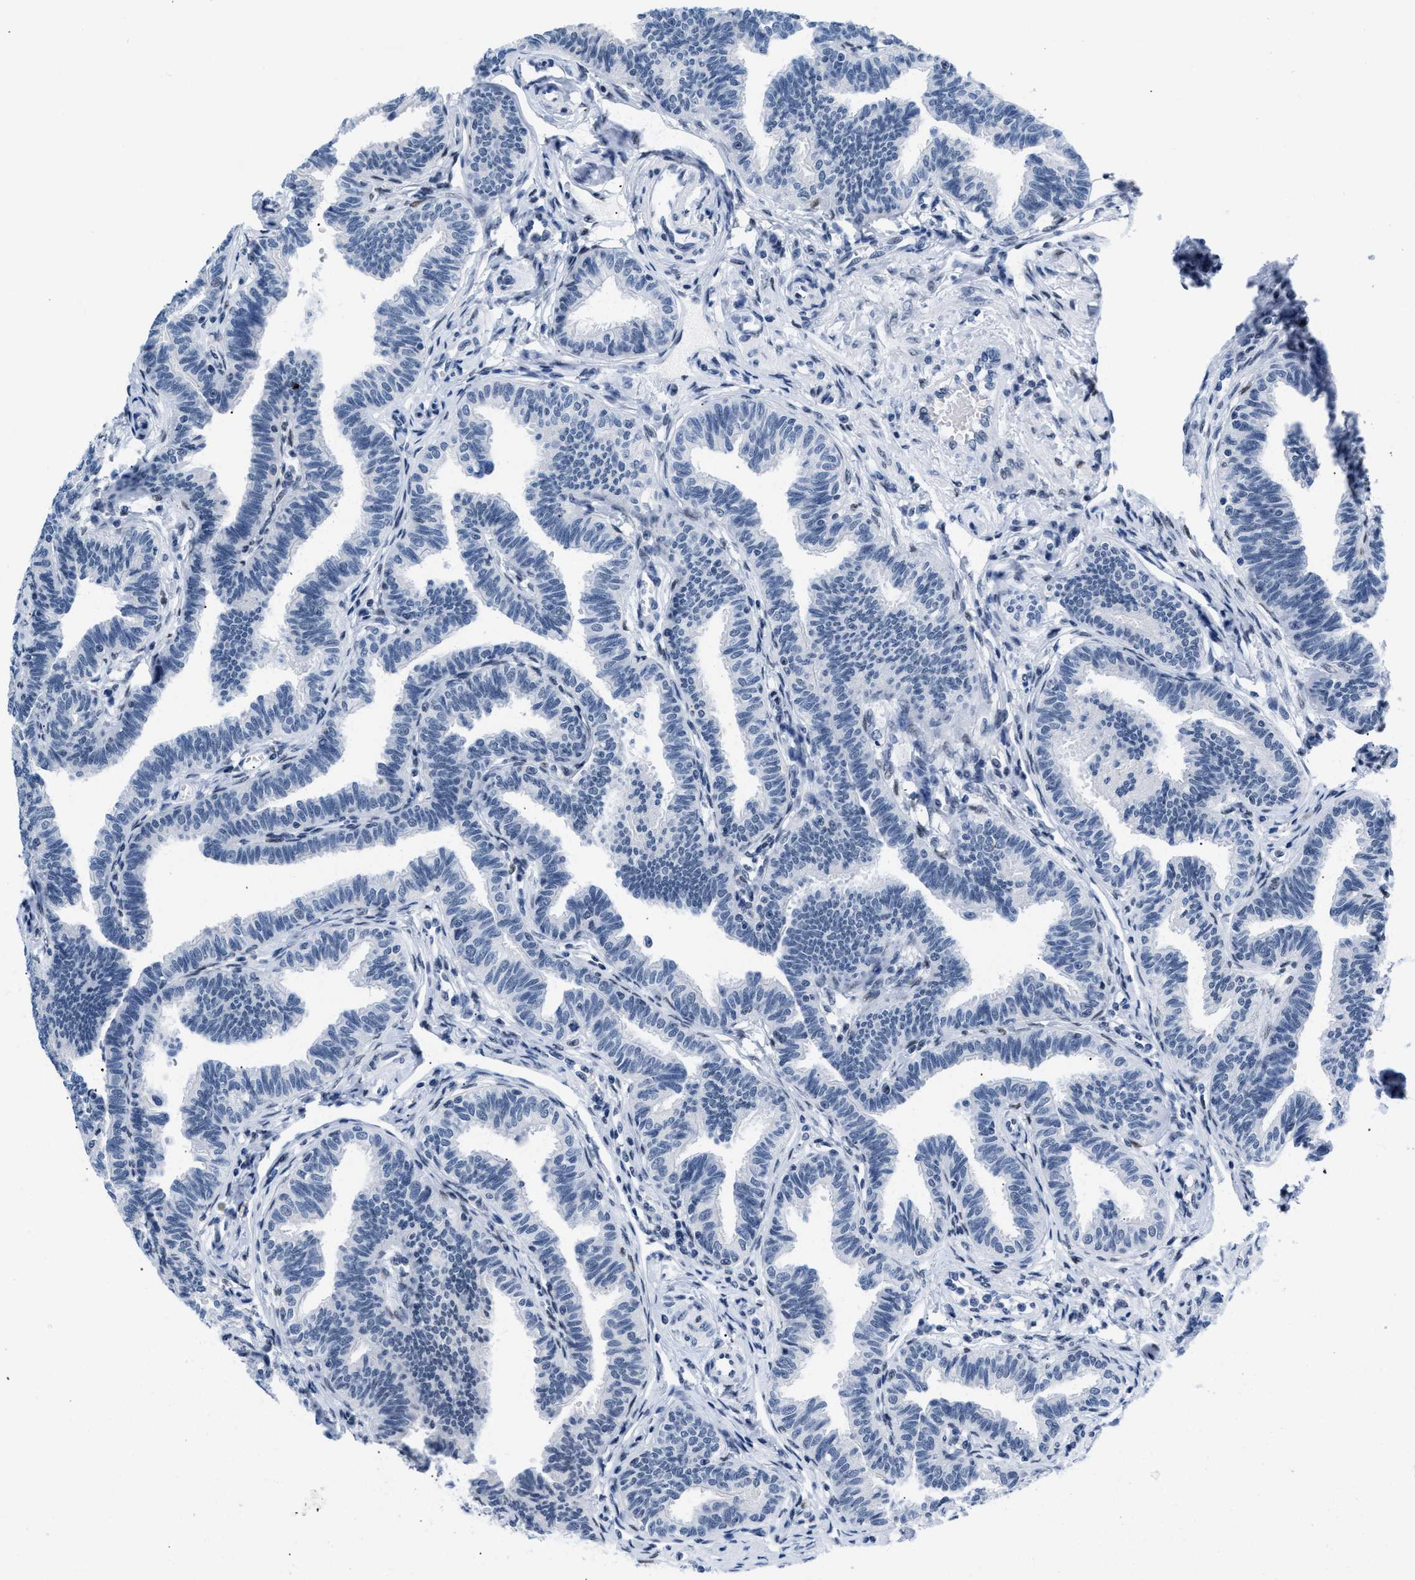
{"staining": {"intensity": "negative", "quantity": "none", "location": "none"}, "tissue": "fallopian tube", "cell_type": "Glandular cells", "image_type": "normal", "snomed": [{"axis": "morphology", "description": "Normal tissue, NOS"}, {"axis": "topography", "description": "Fallopian tube"}, {"axis": "topography", "description": "Ovary"}], "caption": "Immunohistochemistry histopathology image of benign fallopian tube stained for a protein (brown), which shows no expression in glandular cells.", "gene": "CTBP1", "patient": {"sex": "female", "age": 23}}